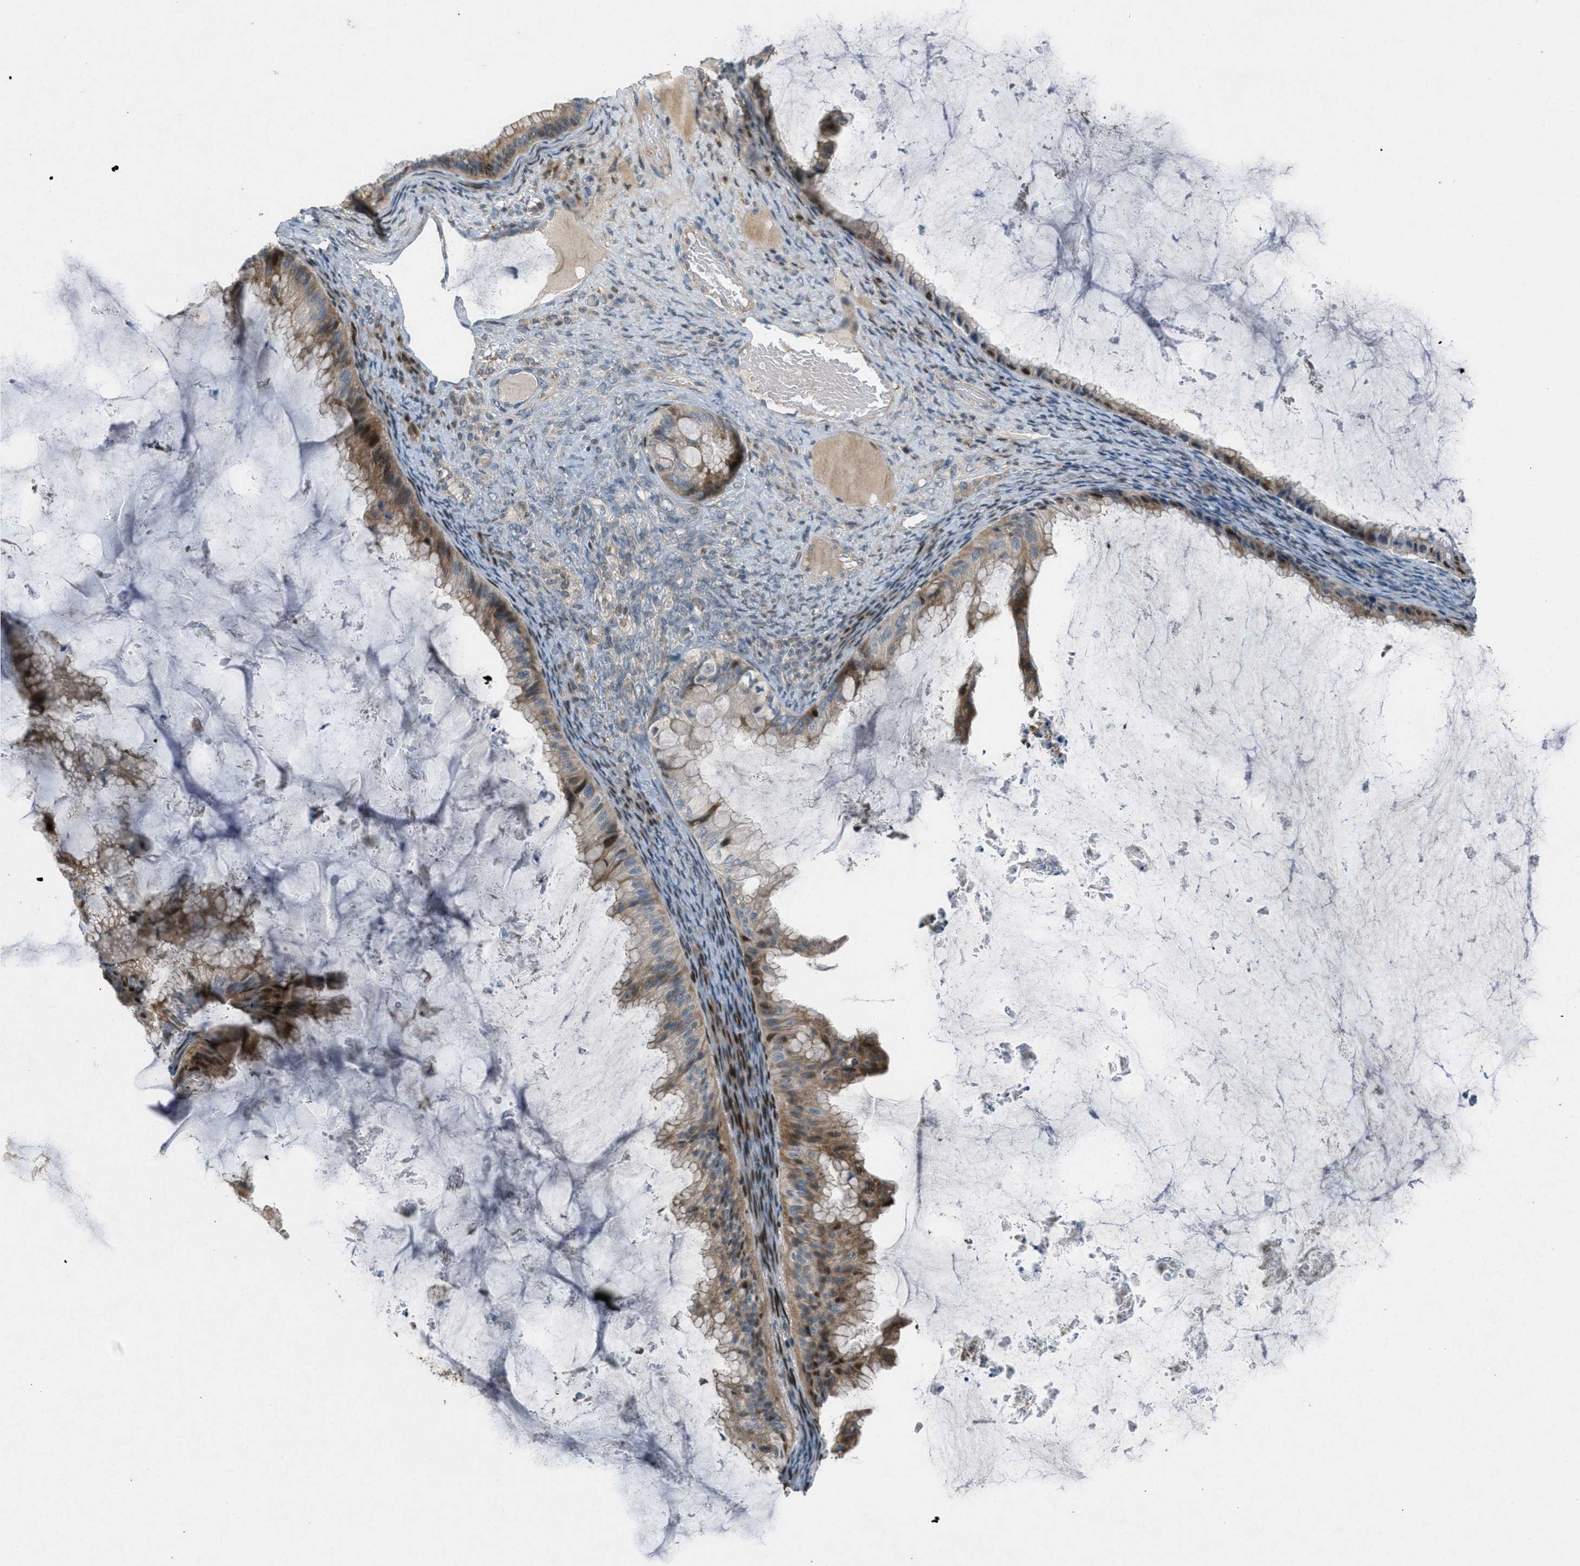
{"staining": {"intensity": "moderate", "quantity": ">75%", "location": "cytoplasmic/membranous"}, "tissue": "ovarian cancer", "cell_type": "Tumor cells", "image_type": "cancer", "snomed": [{"axis": "morphology", "description": "Cystadenocarcinoma, mucinous, NOS"}, {"axis": "topography", "description": "Ovary"}], "caption": "The immunohistochemical stain highlights moderate cytoplasmic/membranous expression in tumor cells of ovarian cancer tissue. The protein is shown in brown color, while the nuclei are stained blue.", "gene": "ADCY6", "patient": {"sex": "female", "age": 61}}